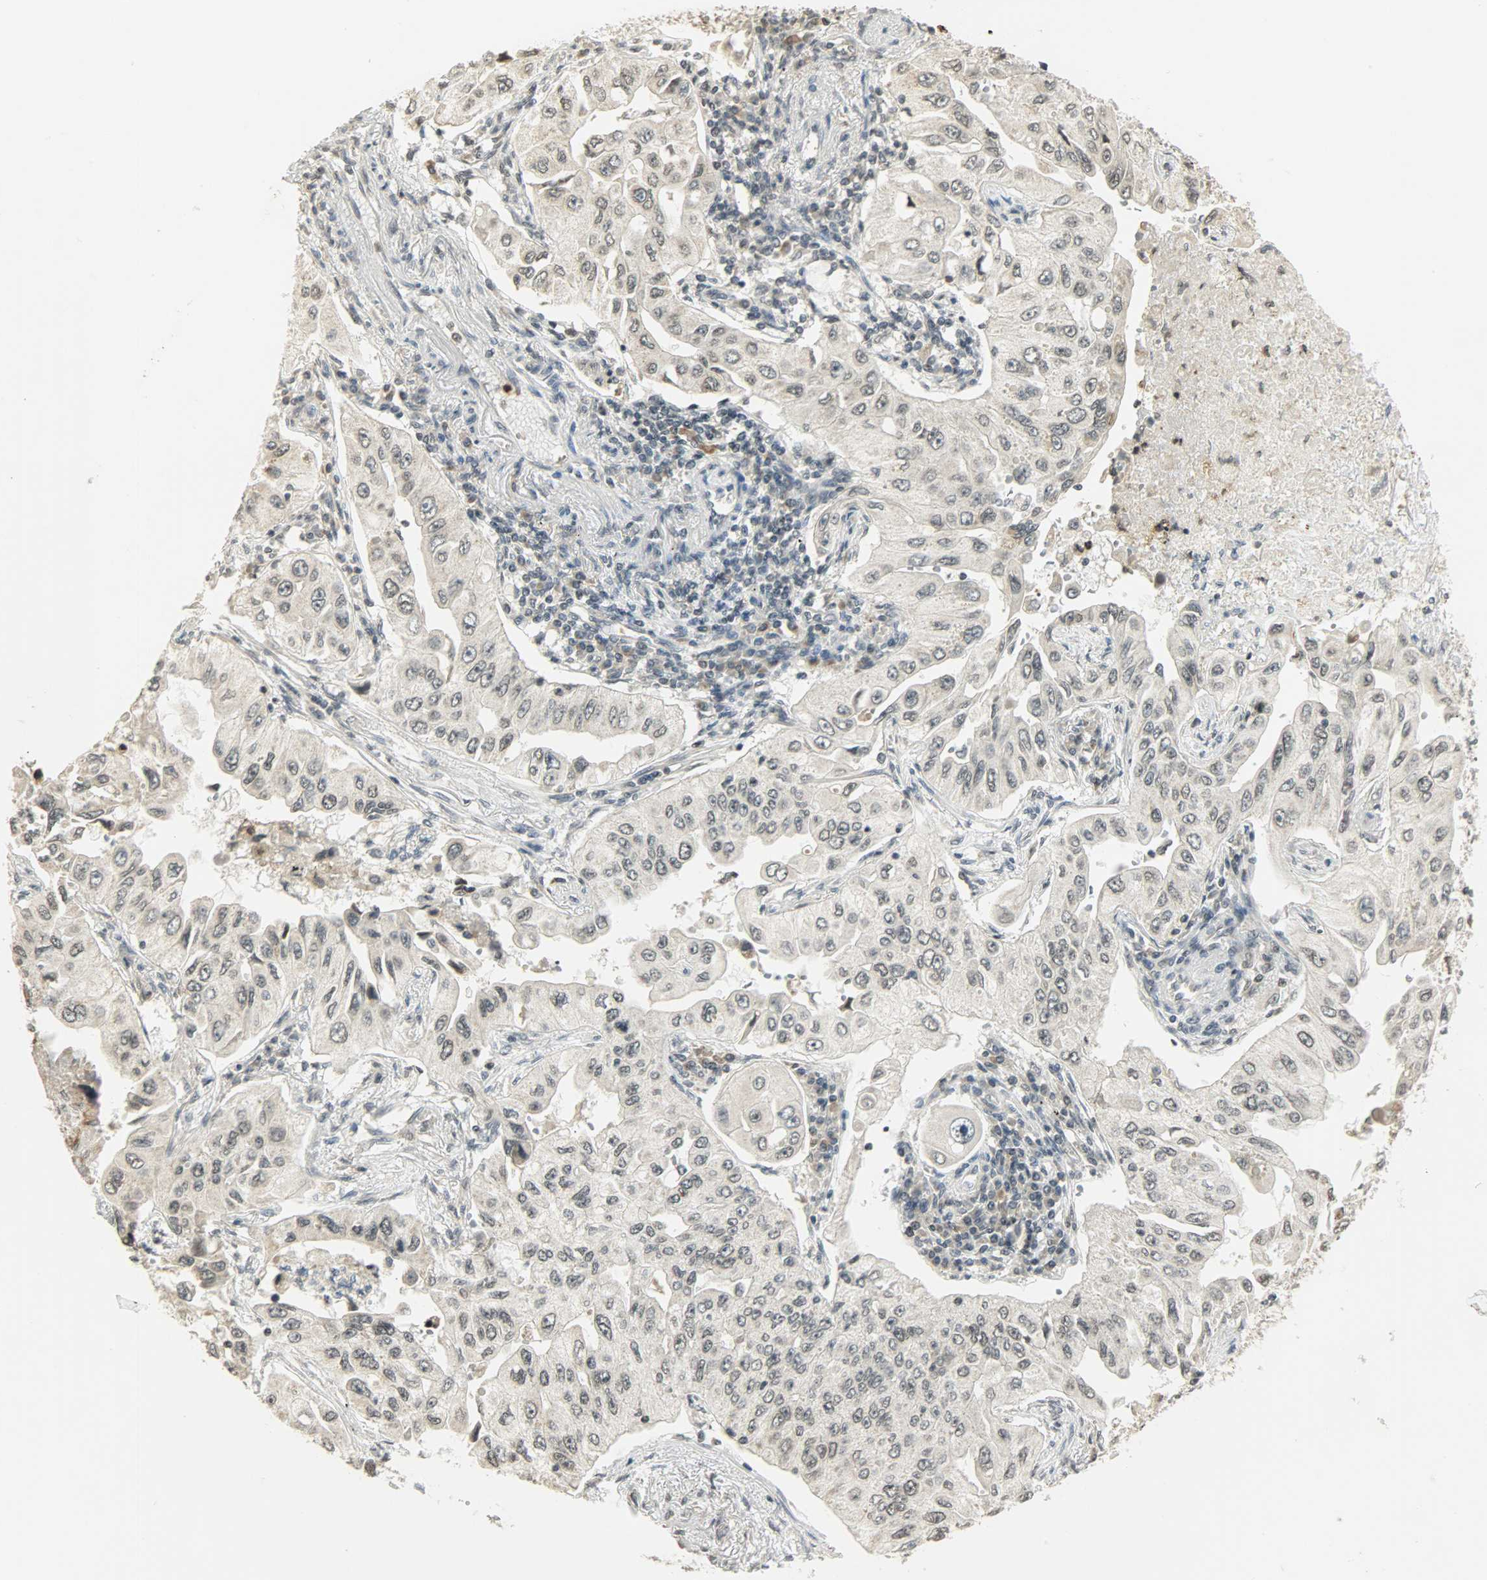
{"staining": {"intensity": "weak", "quantity": "<25%", "location": "nuclear"}, "tissue": "lung cancer", "cell_type": "Tumor cells", "image_type": "cancer", "snomed": [{"axis": "morphology", "description": "Adenocarcinoma, NOS"}, {"axis": "topography", "description": "Lung"}], "caption": "A high-resolution photomicrograph shows immunohistochemistry (IHC) staining of adenocarcinoma (lung), which exhibits no significant expression in tumor cells.", "gene": "SMARCA5", "patient": {"sex": "male", "age": 84}}